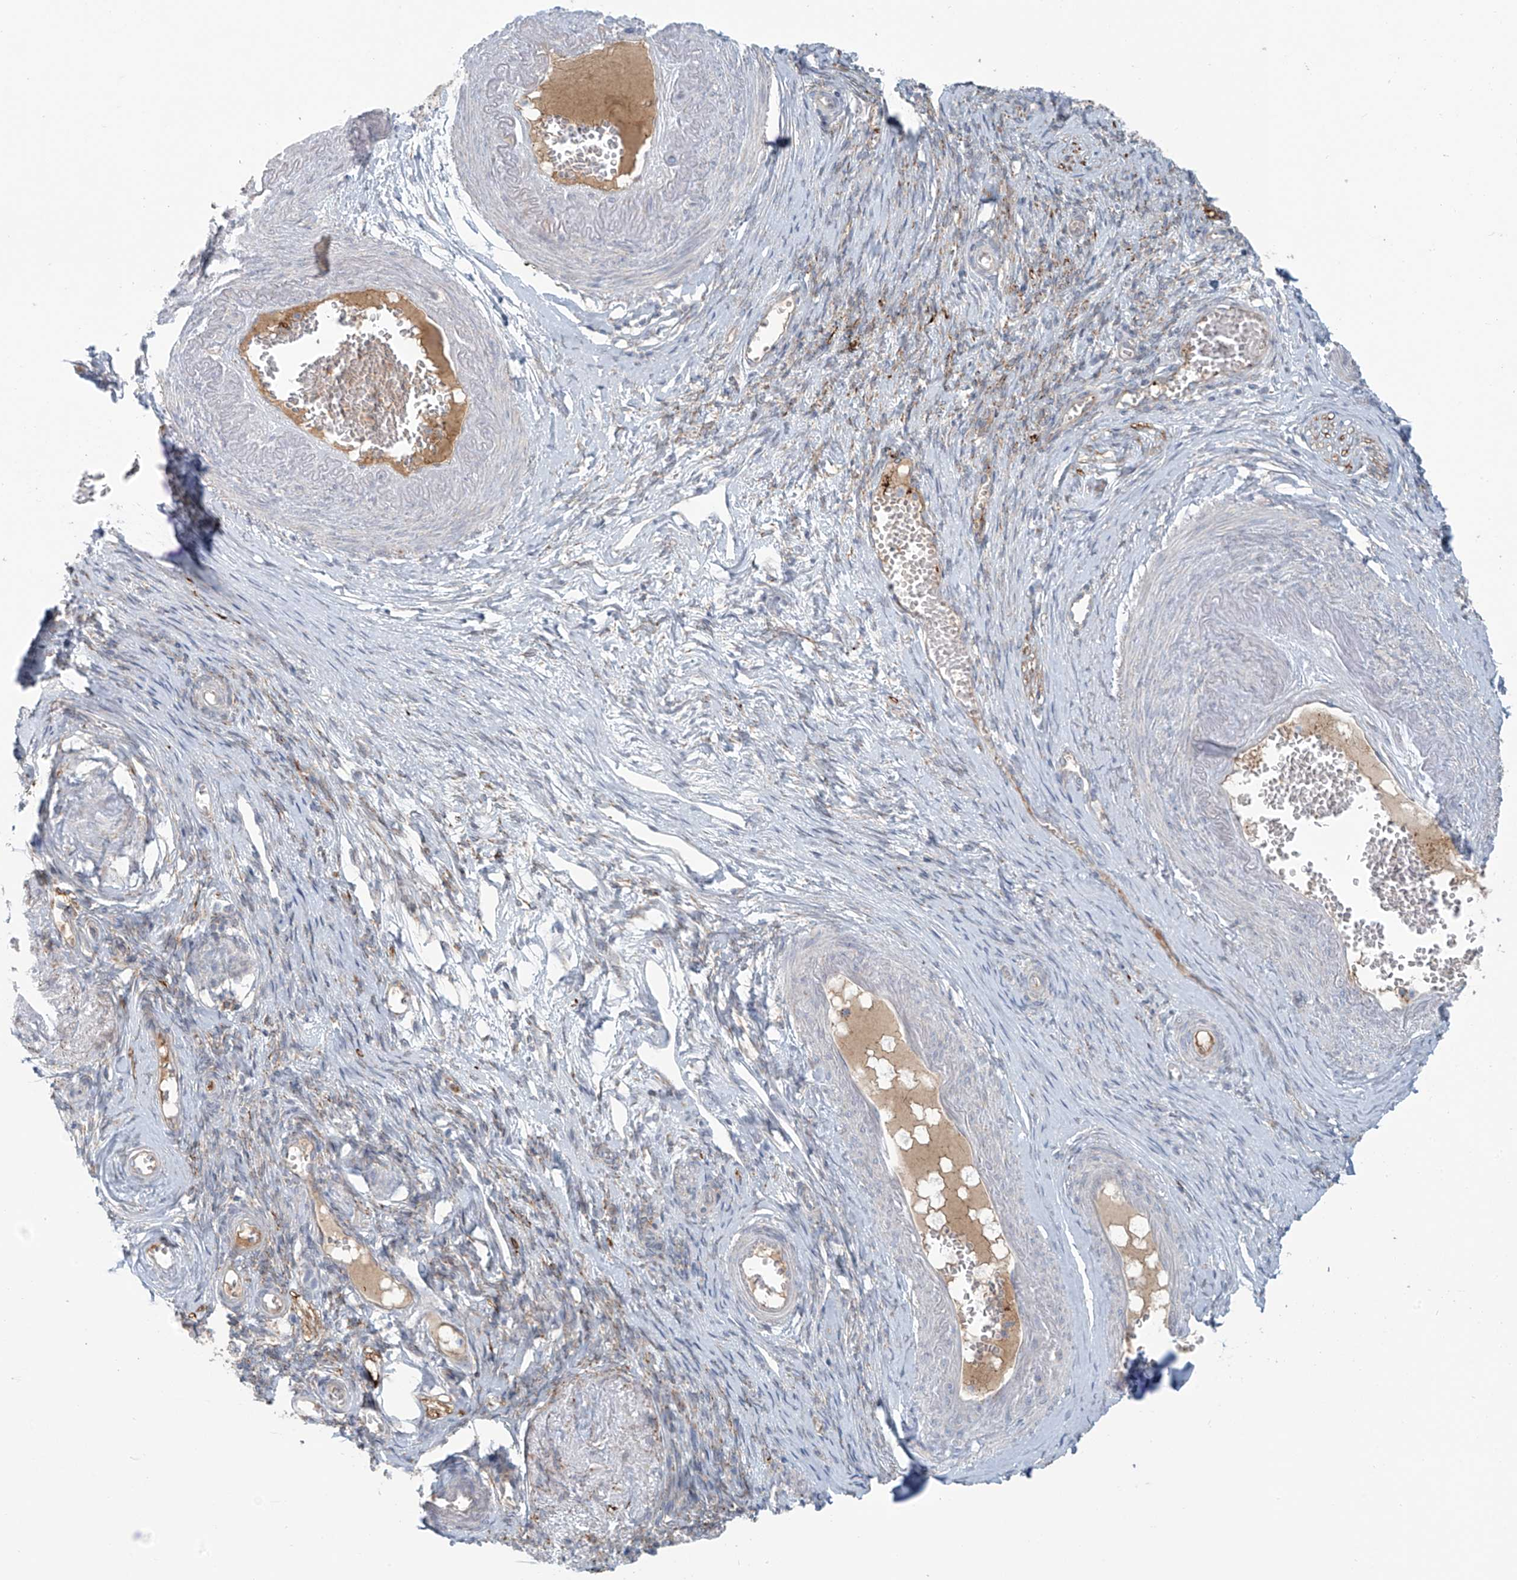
{"staining": {"intensity": "weak", "quantity": "25%-75%", "location": "cytoplasmic/membranous"}, "tissue": "adipose tissue", "cell_type": "Adipocytes", "image_type": "normal", "snomed": [{"axis": "morphology", "description": "Normal tissue, NOS"}, {"axis": "topography", "description": "Vascular tissue"}, {"axis": "topography", "description": "Fallopian tube"}, {"axis": "topography", "description": "Ovary"}], "caption": "Protein staining of normal adipose tissue reveals weak cytoplasmic/membranous expression in about 25%-75% of adipocytes.", "gene": "LZTS3", "patient": {"sex": "female", "age": 67}}